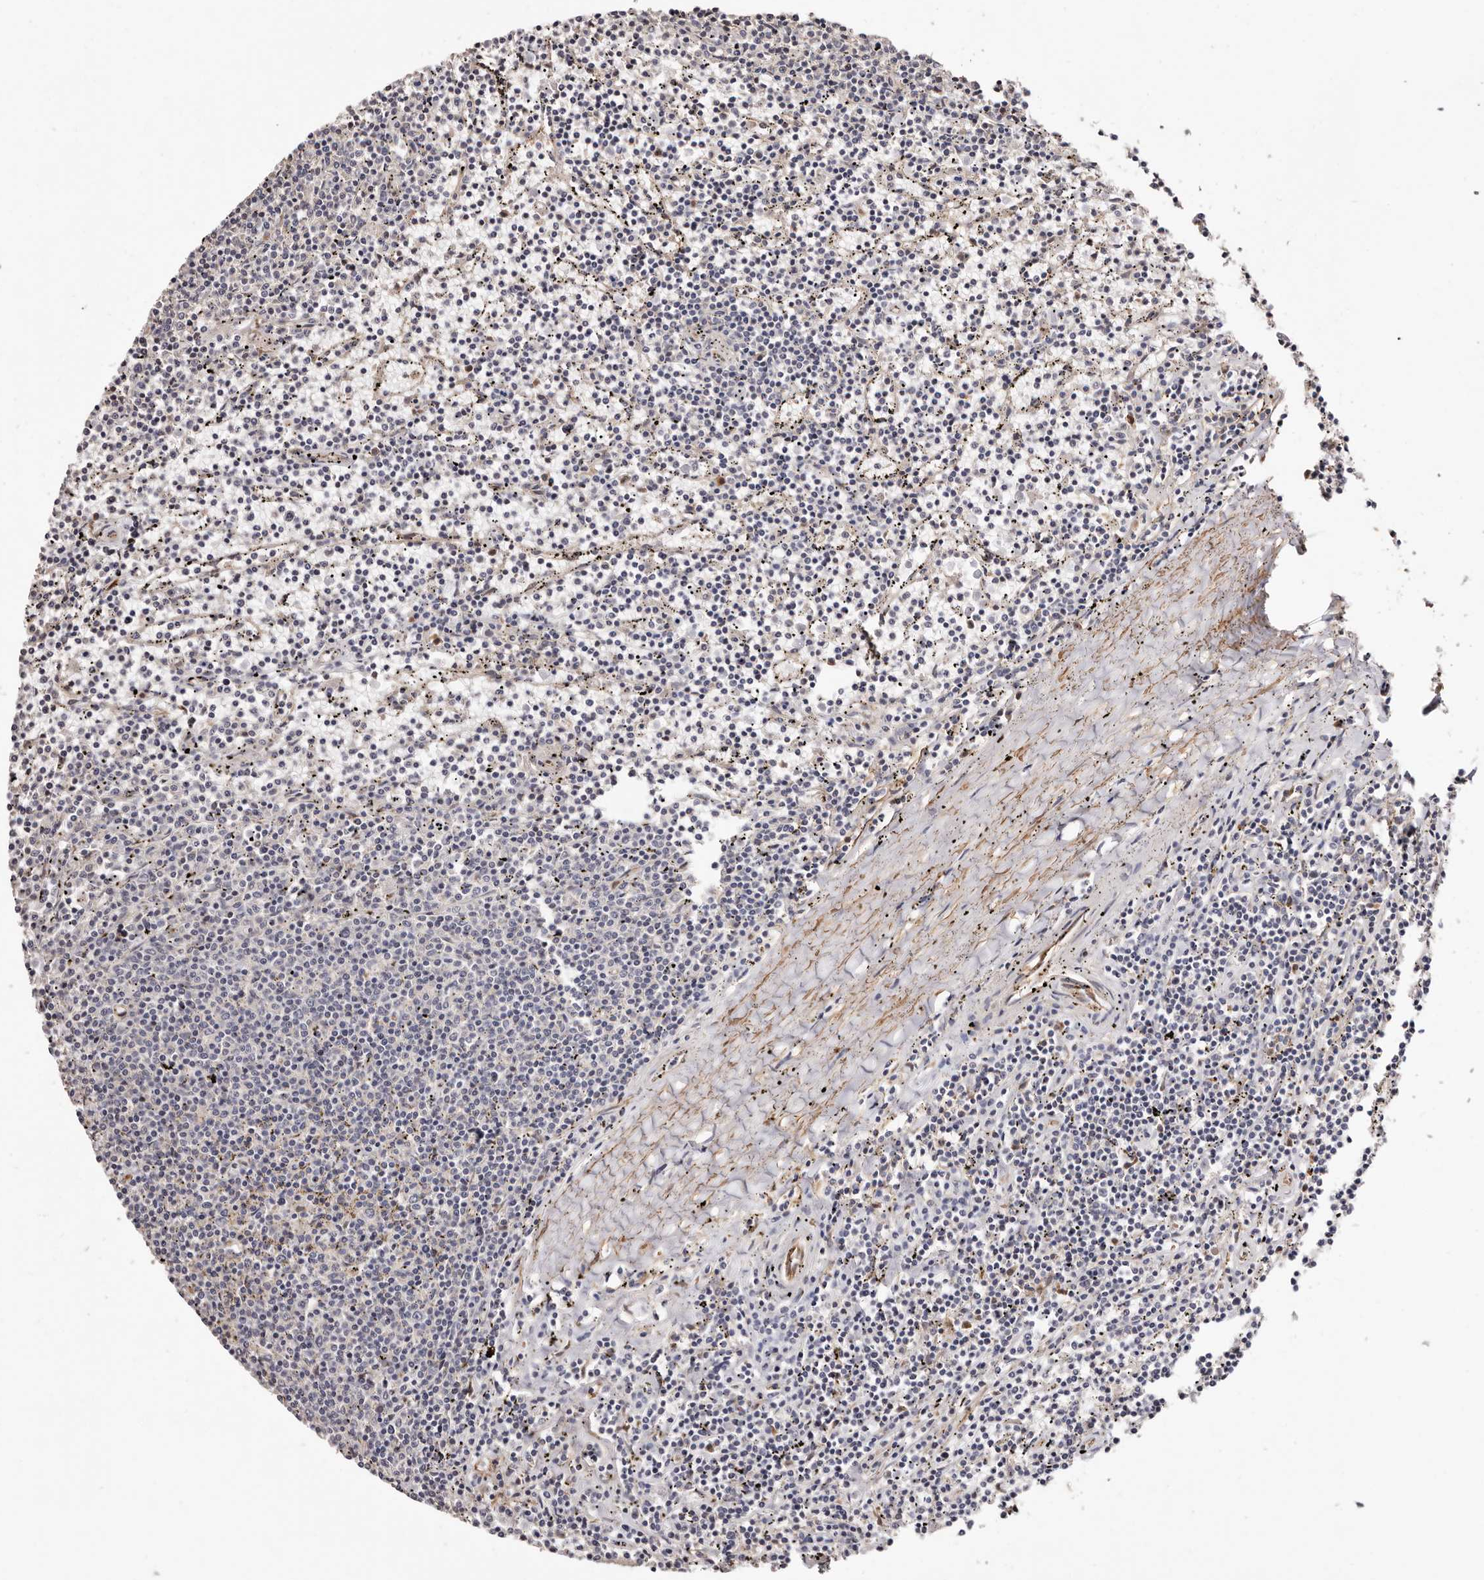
{"staining": {"intensity": "negative", "quantity": "none", "location": "none"}, "tissue": "lymphoma", "cell_type": "Tumor cells", "image_type": "cancer", "snomed": [{"axis": "morphology", "description": "Malignant lymphoma, non-Hodgkin's type, Low grade"}, {"axis": "topography", "description": "Spleen"}], "caption": "Tumor cells show no significant protein positivity in malignant lymphoma, non-Hodgkin's type (low-grade).", "gene": "TRIP13", "patient": {"sex": "female", "age": 50}}